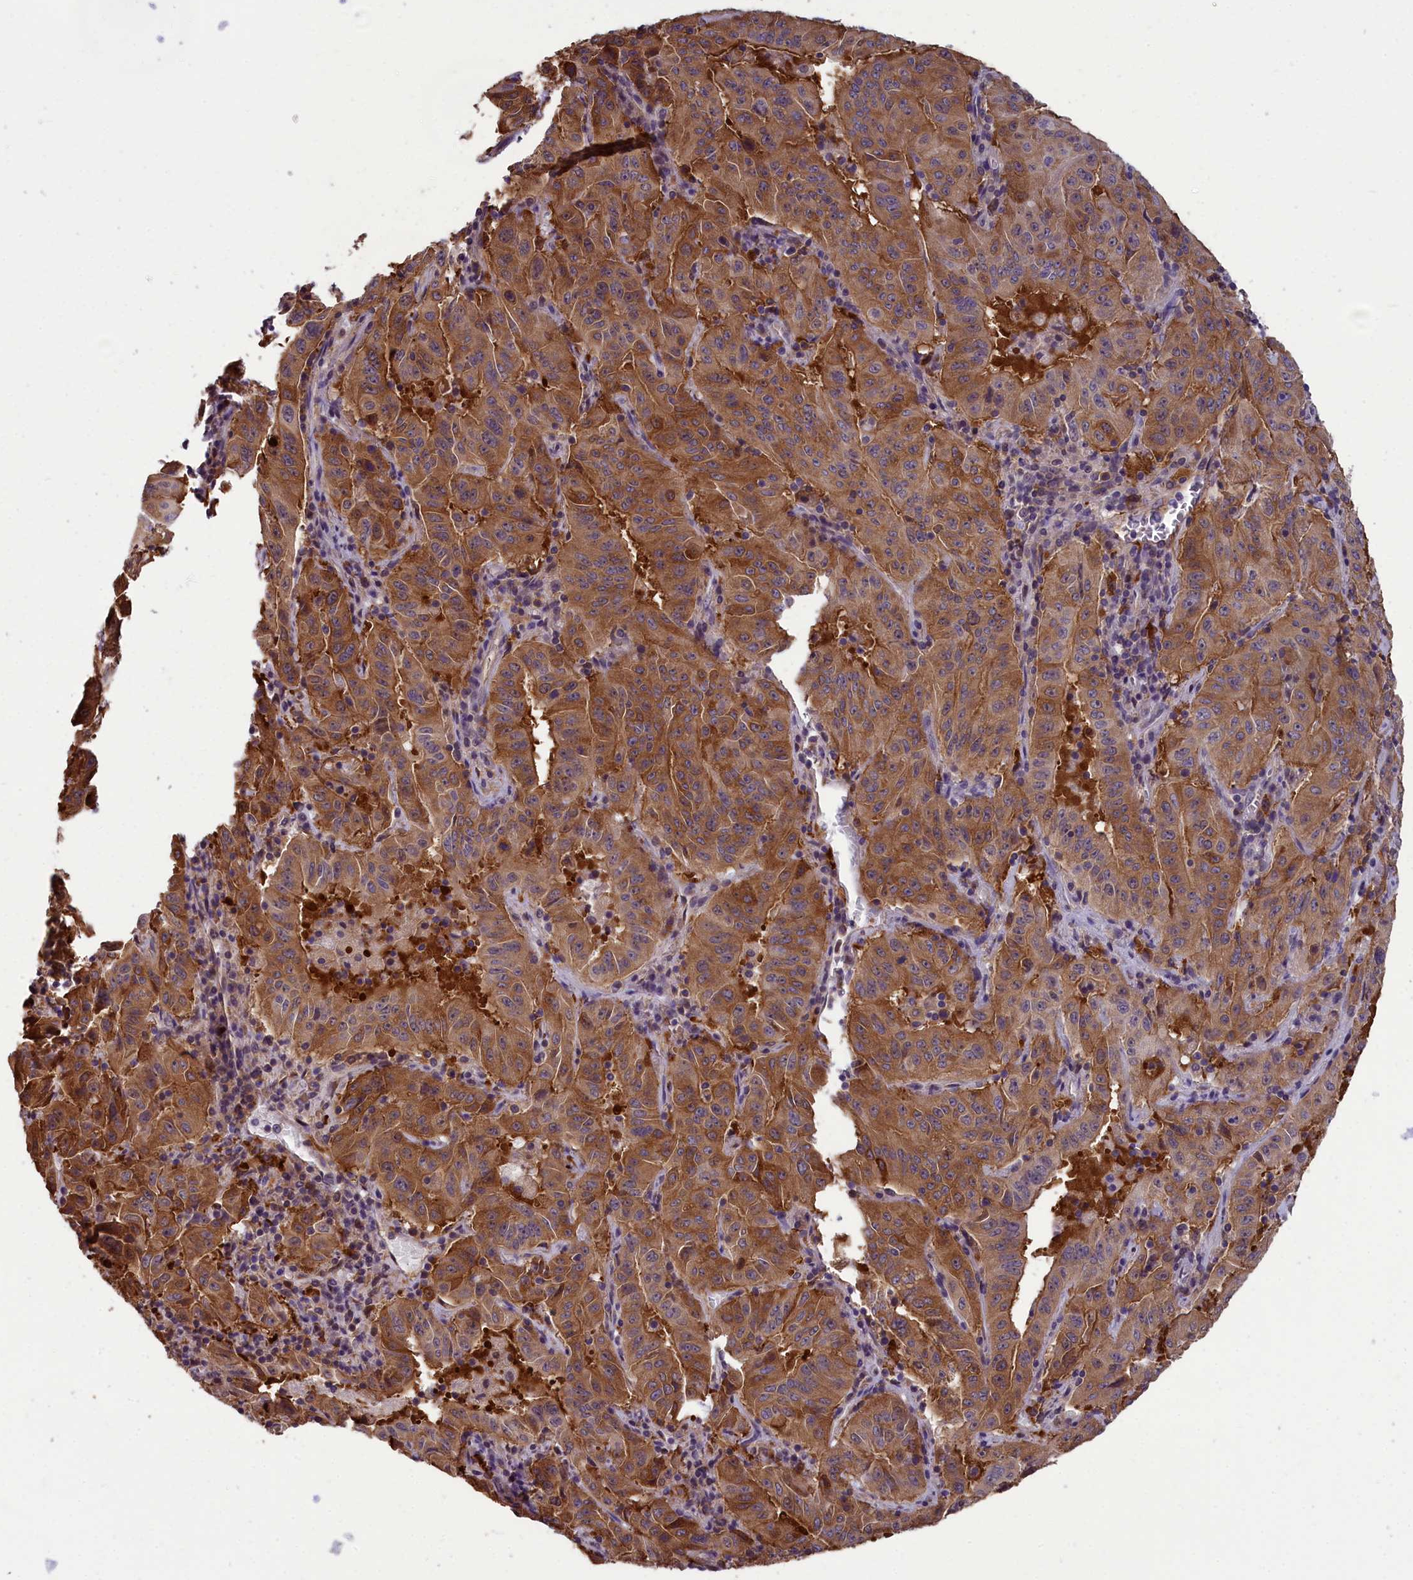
{"staining": {"intensity": "moderate", "quantity": ">75%", "location": "cytoplasmic/membranous"}, "tissue": "pancreatic cancer", "cell_type": "Tumor cells", "image_type": "cancer", "snomed": [{"axis": "morphology", "description": "Adenocarcinoma, NOS"}, {"axis": "topography", "description": "Pancreas"}], "caption": "The immunohistochemical stain shows moderate cytoplasmic/membranous staining in tumor cells of adenocarcinoma (pancreatic) tissue.", "gene": "ABCC8", "patient": {"sex": "male", "age": 63}}